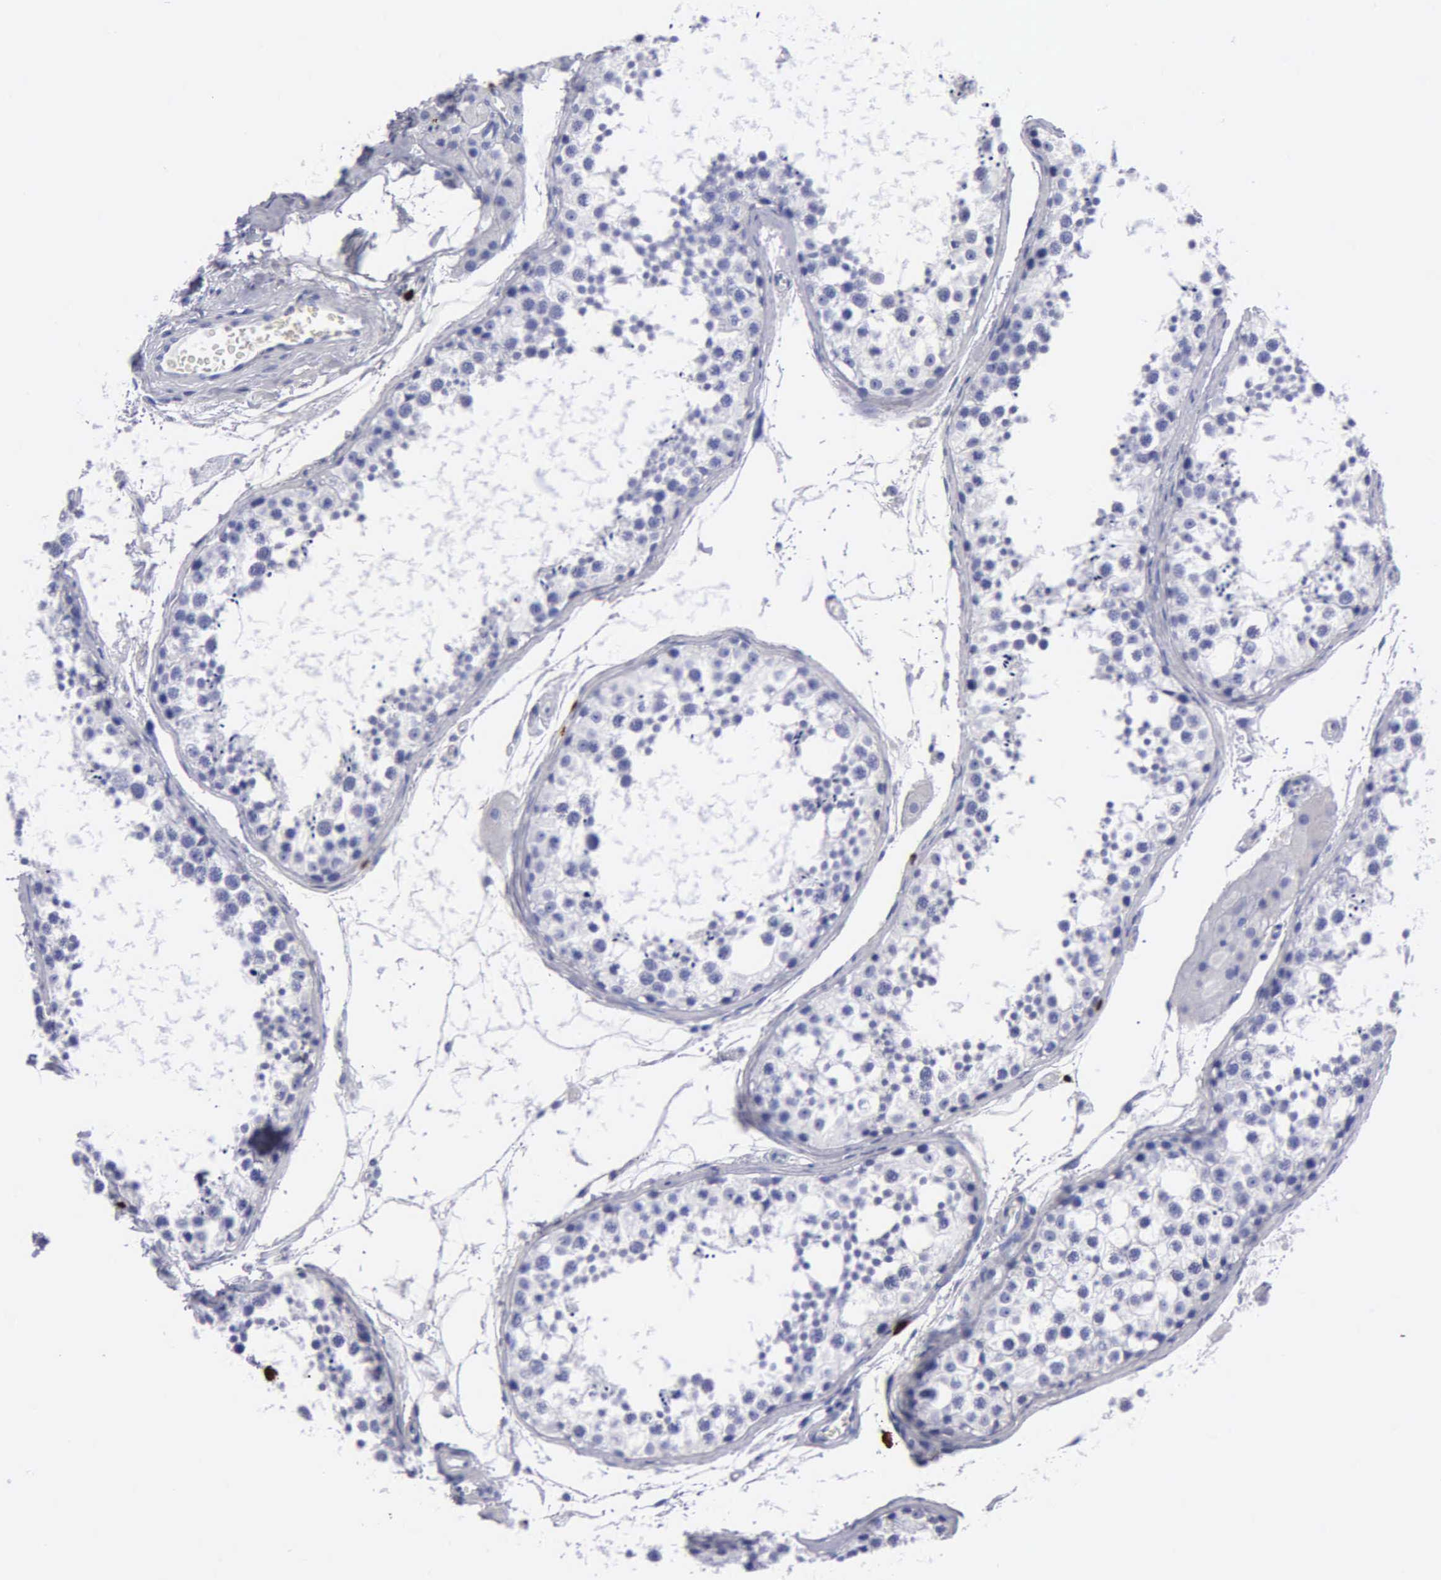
{"staining": {"intensity": "negative", "quantity": "none", "location": "none"}, "tissue": "testis", "cell_type": "Cells in seminiferous ducts", "image_type": "normal", "snomed": [{"axis": "morphology", "description": "Normal tissue, NOS"}, {"axis": "topography", "description": "Testis"}], "caption": "An image of testis stained for a protein demonstrates no brown staining in cells in seminiferous ducts. Nuclei are stained in blue.", "gene": "CTSG", "patient": {"sex": "male", "age": 57}}